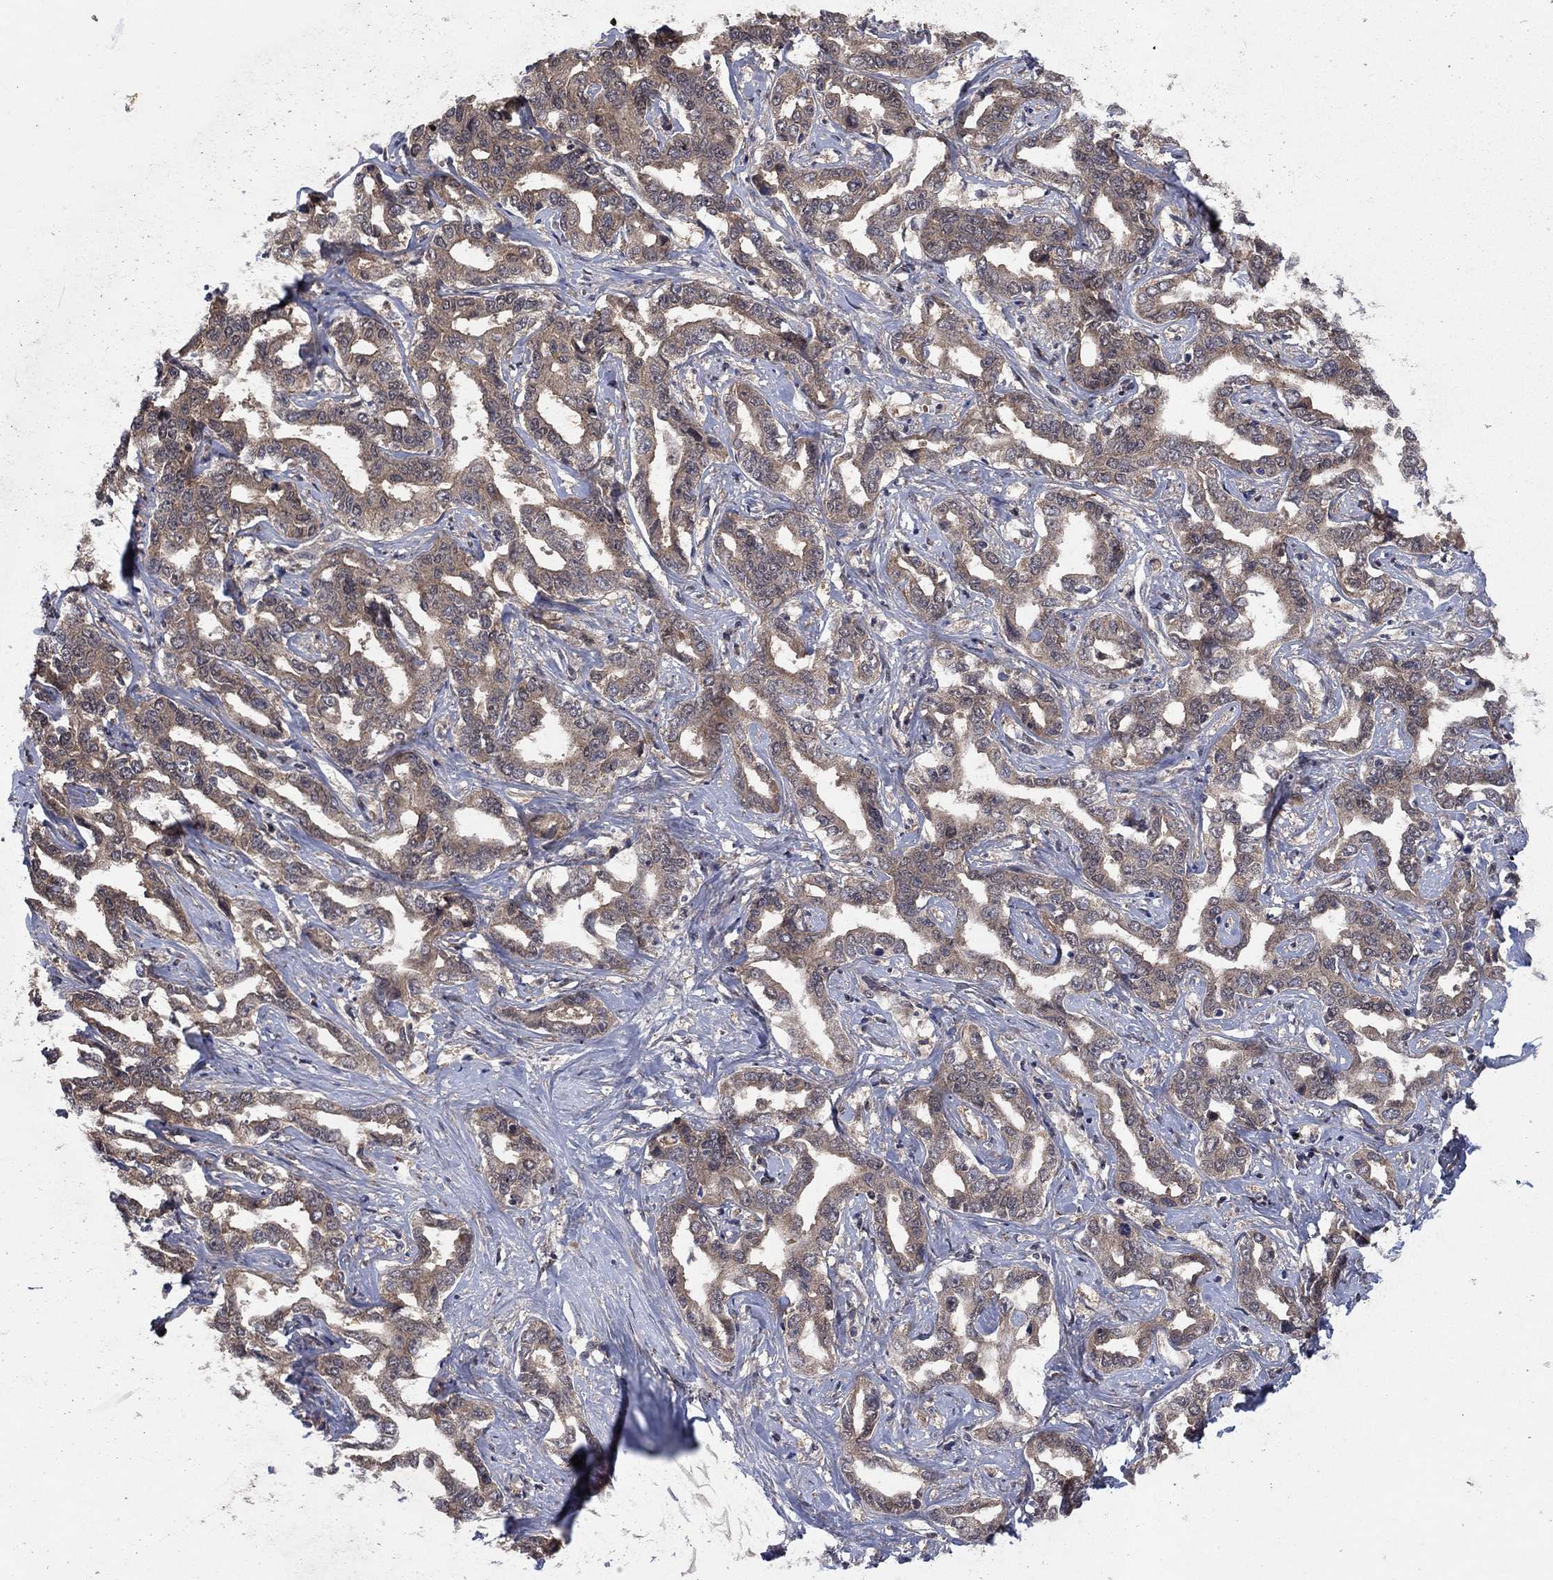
{"staining": {"intensity": "moderate", "quantity": "25%-75%", "location": "cytoplasmic/membranous"}, "tissue": "liver cancer", "cell_type": "Tumor cells", "image_type": "cancer", "snomed": [{"axis": "morphology", "description": "Cholangiocarcinoma"}, {"axis": "topography", "description": "Liver"}], "caption": "Immunohistochemistry (DAB (3,3'-diaminobenzidine)) staining of human liver cancer (cholangiocarcinoma) shows moderate cytoplasmic/membranous protein staining in about 25%-75% of tumor cells. (DAB (3,3'-diaminobenzidine) IHC, brown staining for protein, blue staining for nuclei).", "gene": "IAH1", "patient": {"sex": "male", "age": 59}}